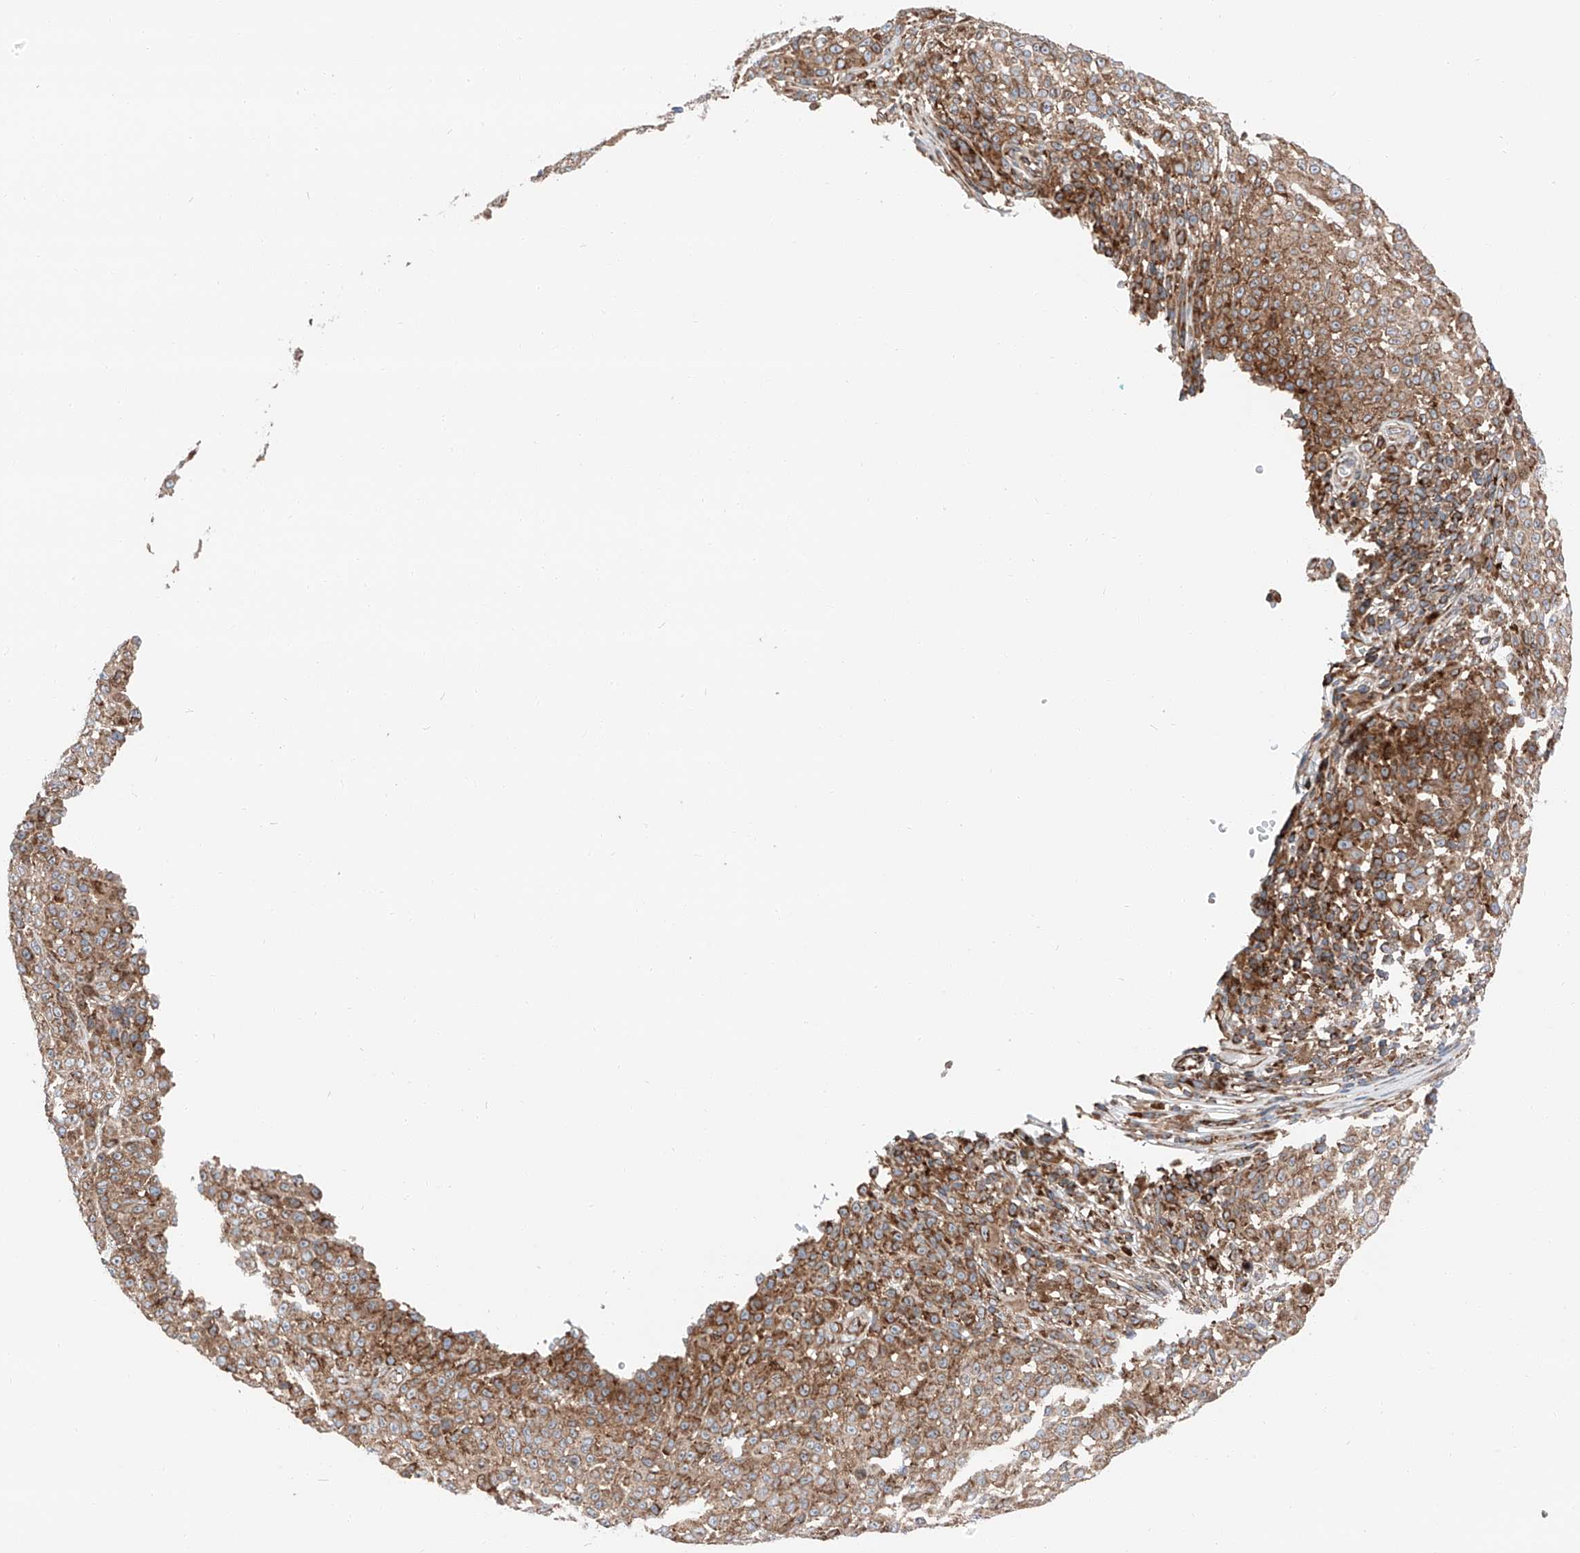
{"staining": {"intensity": "moderate", "quantity": ">75%", "location": "cytoplasmic/membranous"}, "tissue": "melanoma", "cell_type": "Tumor cells", "image_type": "cancer", "snomed": [{"axis": "morphology", "description": "Malignant melanoma, NOS"}, {"axis": "topography", "description": "Skin"}], "caption": "High-magnification brightfield microscopy of melanoma stained with DAB (3,3'-diaminobenzidine) (brown) and counterstained with hematoxylin (blue). tumor cells exhibit moderate cytoplasmic/membranous staining is appreciated in about>75% of cells.", "gene": "ZC3H15", "patient": {"sex": "female", "age": 94}}